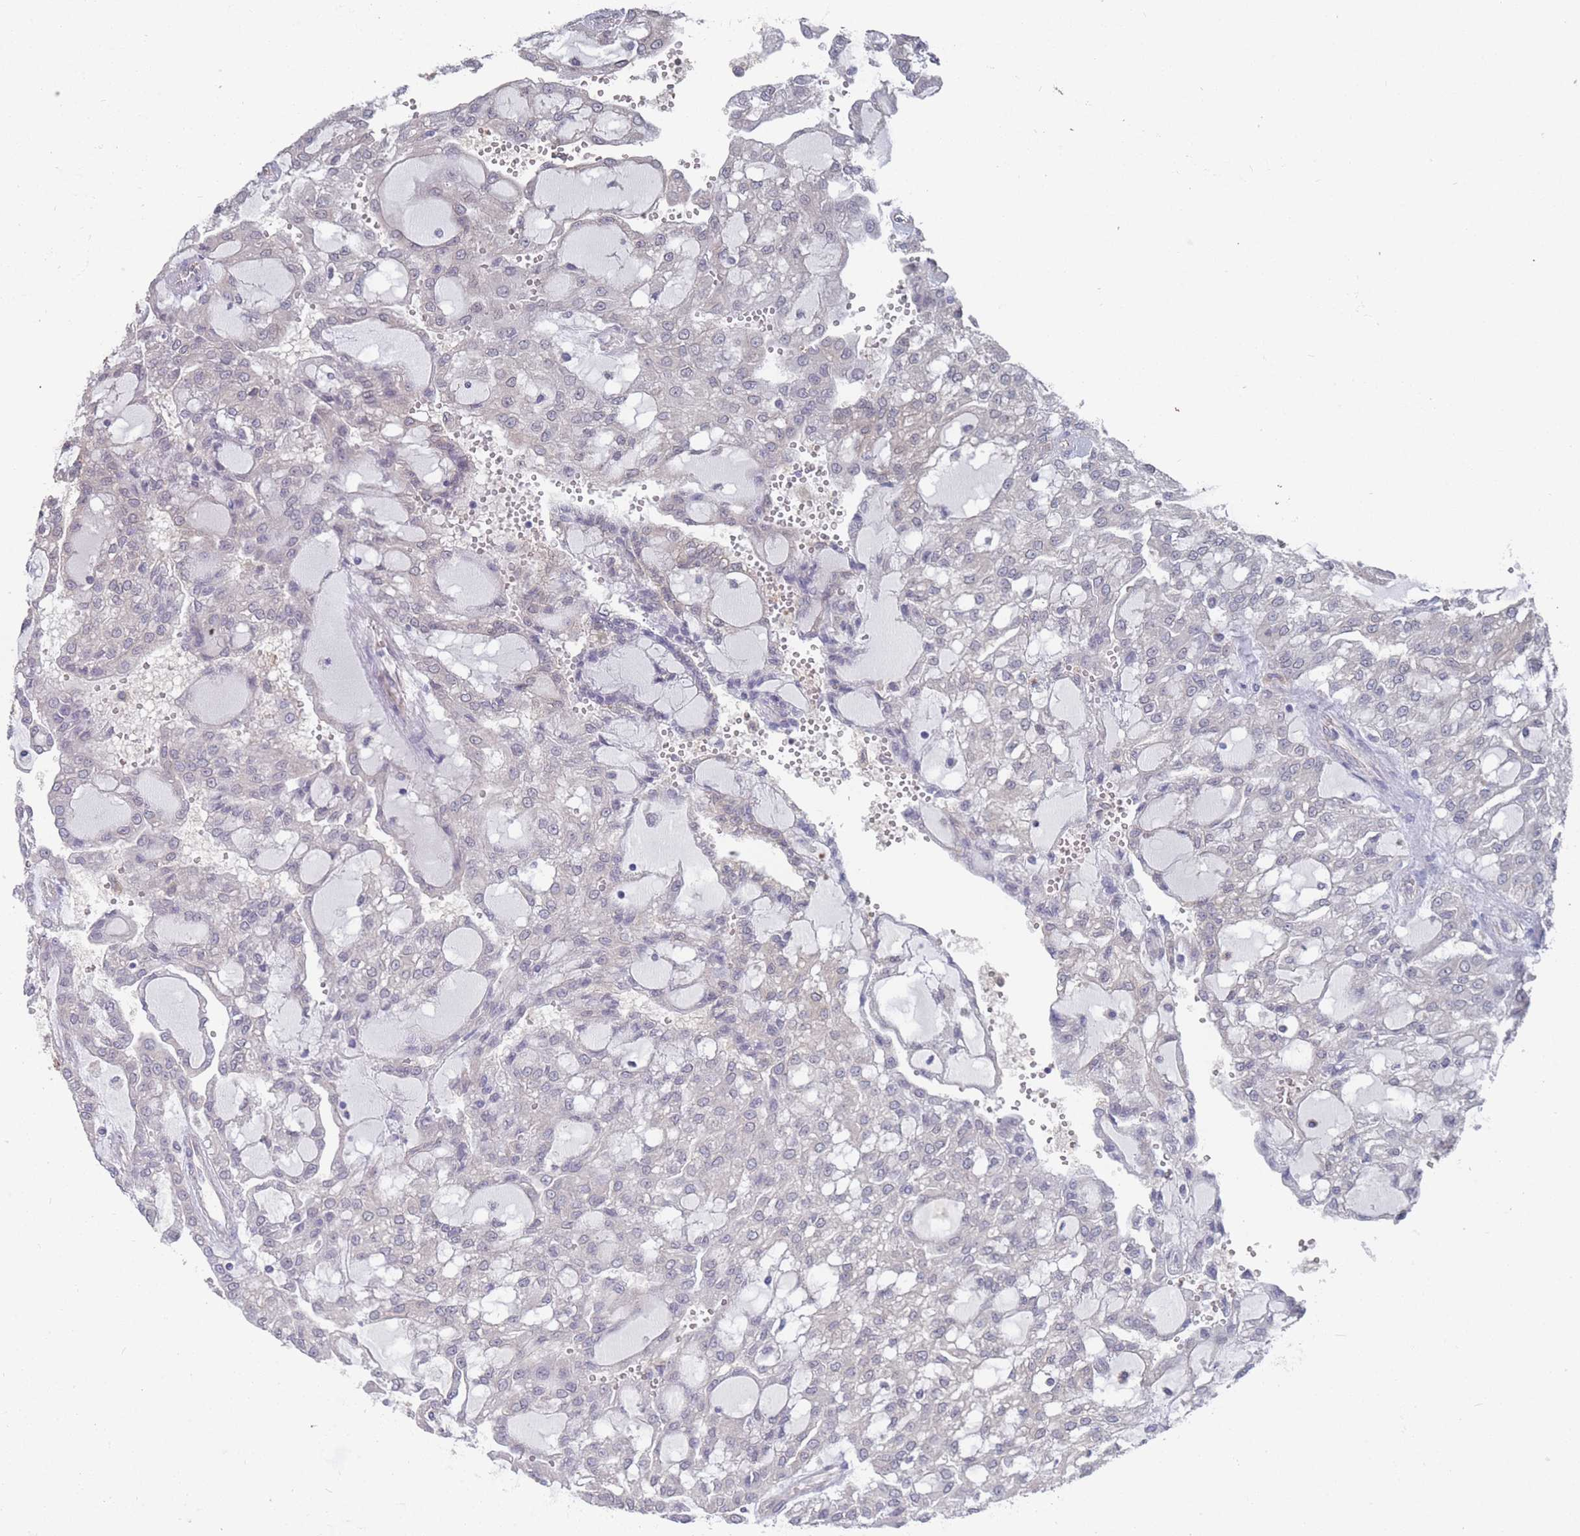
{"staining": {"intensity": "negative", "quantity": "none", "location": "none"}, "tissue": "renal cancer", "cell_type": "Tumor cells", "image_type": "cancer", "snomed": [{"axis": "morphology", "description": "Adenocarcinoma, NOS"}, {"axis": "topography", "description": "Kidney"}], "caption": "DAB (3,3'-diaminobenzidine) immunohistochemical staining of human renal cancer displays no significant expression in tumor cells. Nuclei are stained in blue.", "gene": "SLC1A6", "patient": {"sex": "male", "age": 63}}